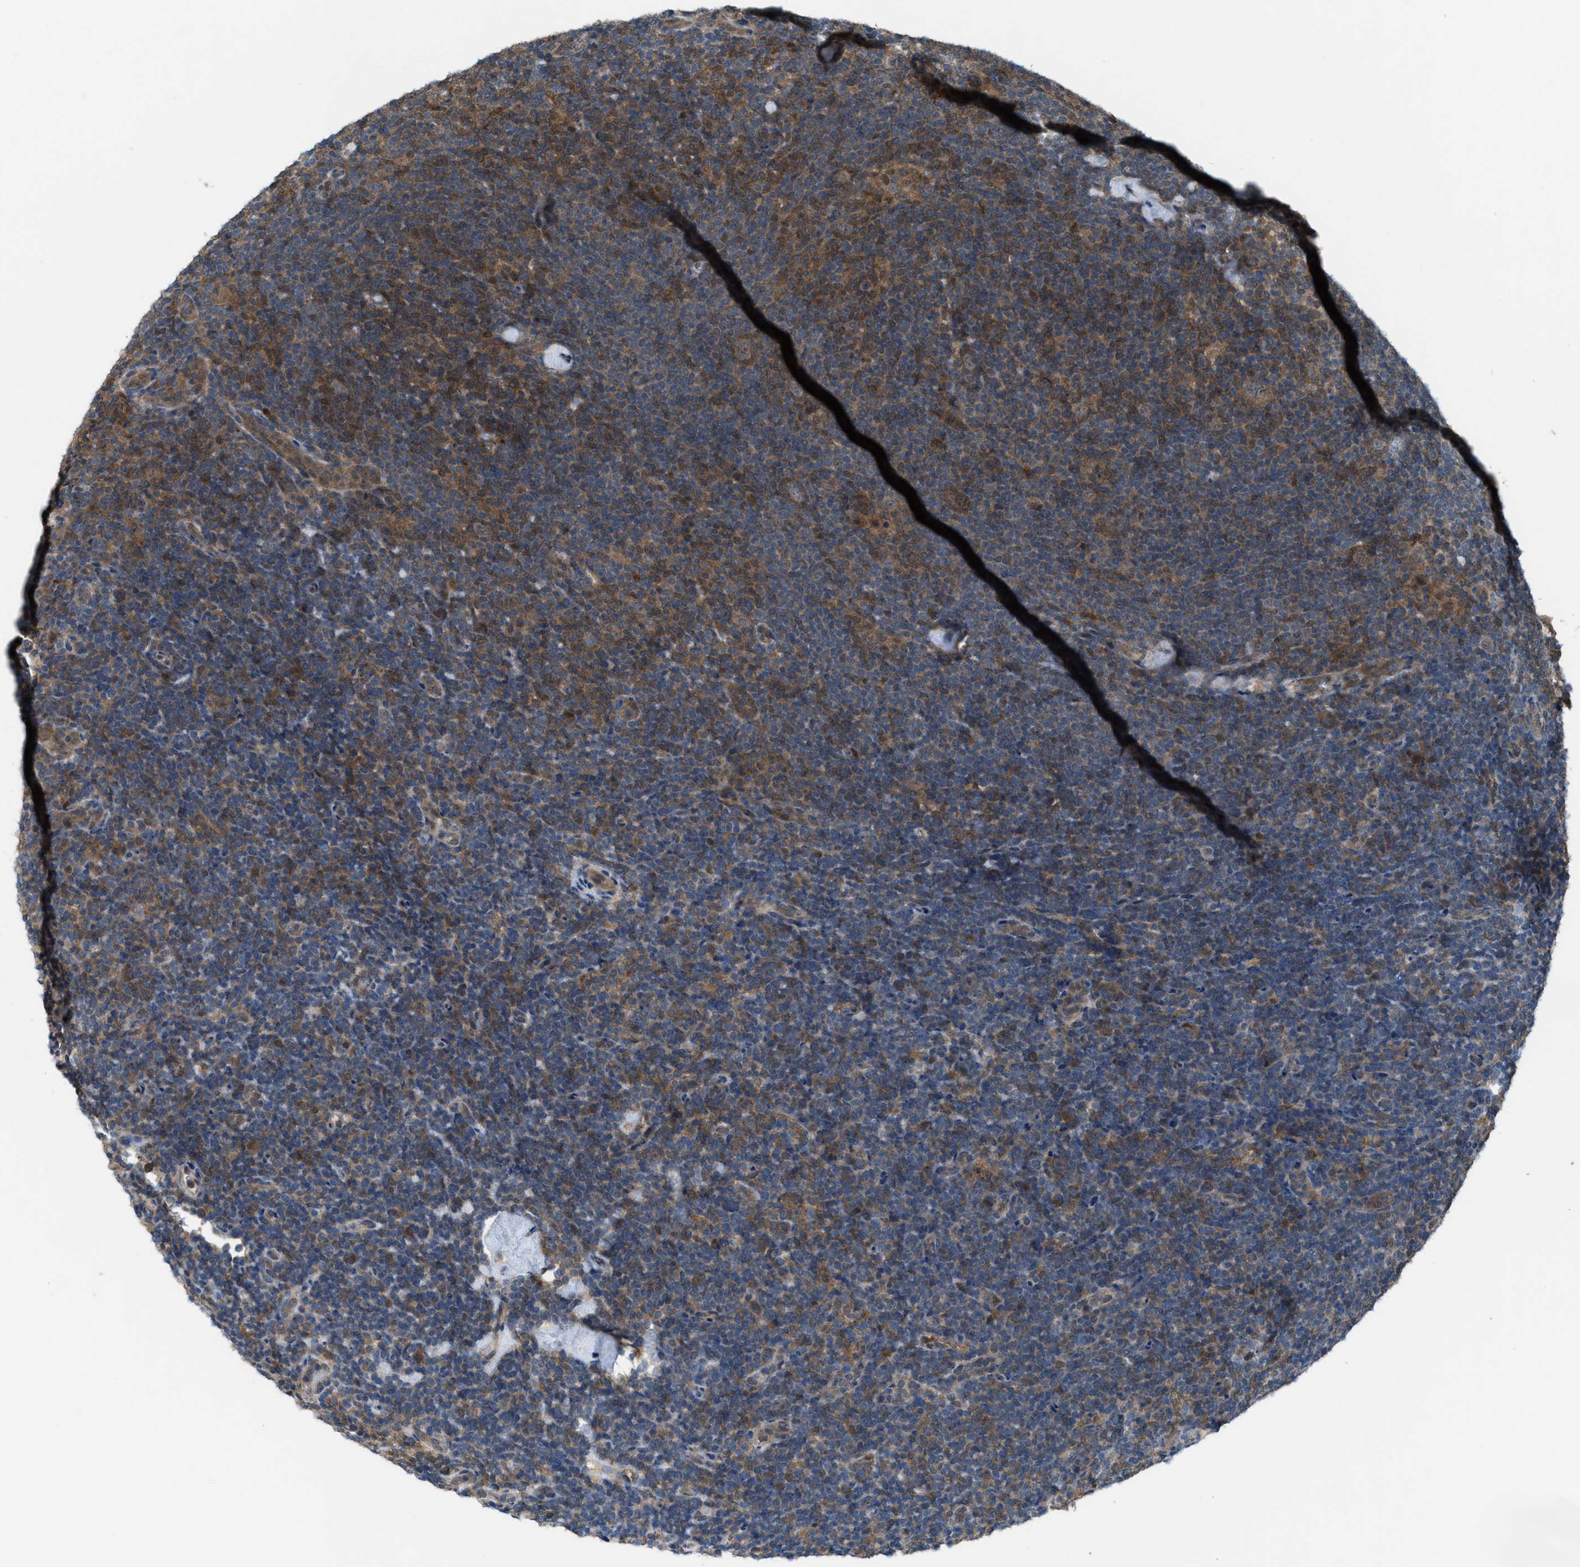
{"staining": {"intensity": "weak", "quantity": ">75%", "location": "cytoplasmic/membranous"}, "tissue": "lymphoma", "cell_type": "Tumor cells", "image_type": "cancer", "snomed": [{"axis": "morphology", "description": "Hodgkin's disease, NOS"}, {"axis": "topography", "description": "Lymph node"}], "caption": "Protein positivity by immunohistochemistry reveals weak cytoplasmic/membranous positivity in approximately >75% of tumor cells in Hodgkin's disease.", "gene": "PLAA", "patient": {"sex": "female", "age": 57}}